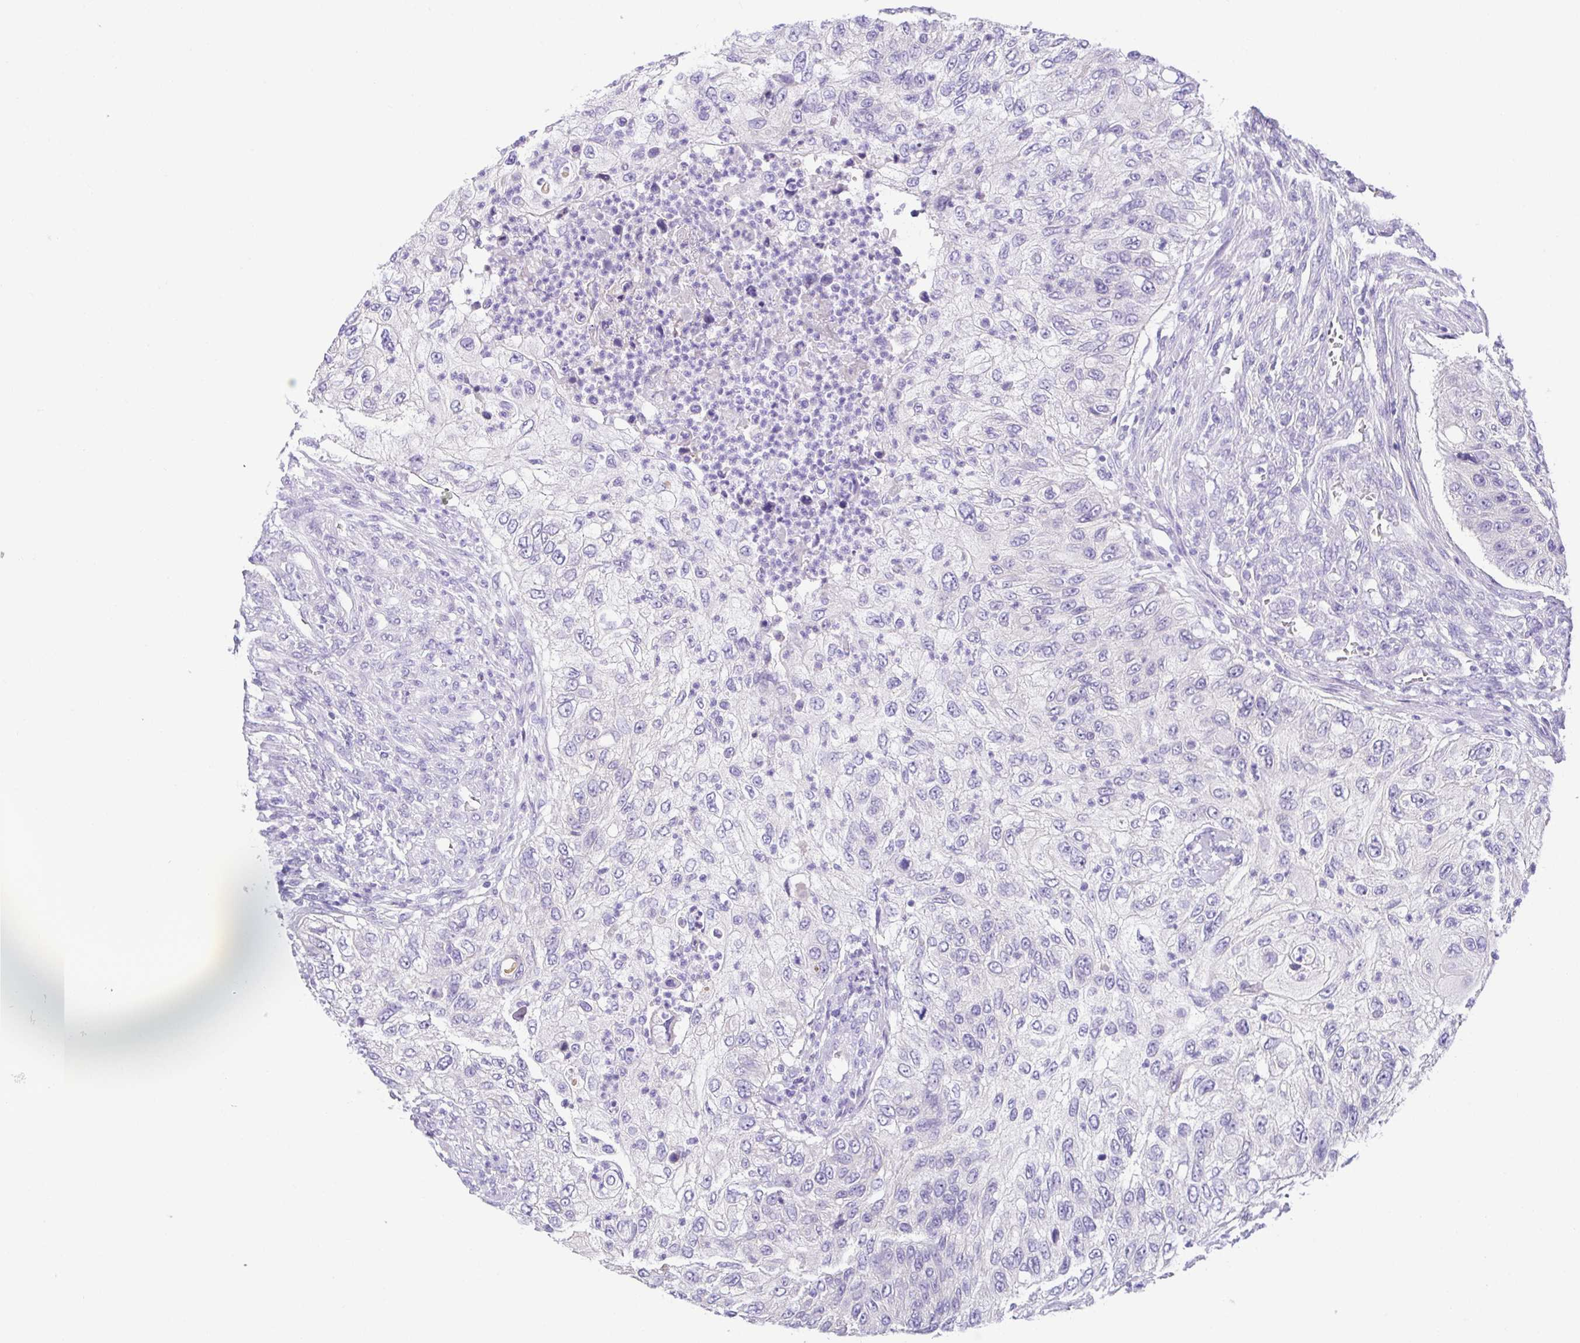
{"staining": {"intensity": "negative", "quantity": "none", "location": "none"}, "tissue": "urothelial cancer", "cell_type": "Tumor cells", "image_type": "cancer", "snomed": [{"axis": "morphology", "description": "Urothelial carcinoma, High grade"}, {"axis": "topography", "description": "Urinary bladder"}], "caption": "Human urothelial cancer stained for a protein using IHC exhibits no expression in tumor cells.", "gene": "SPATA4", "patient": {"sex": "female", "age": 60}}